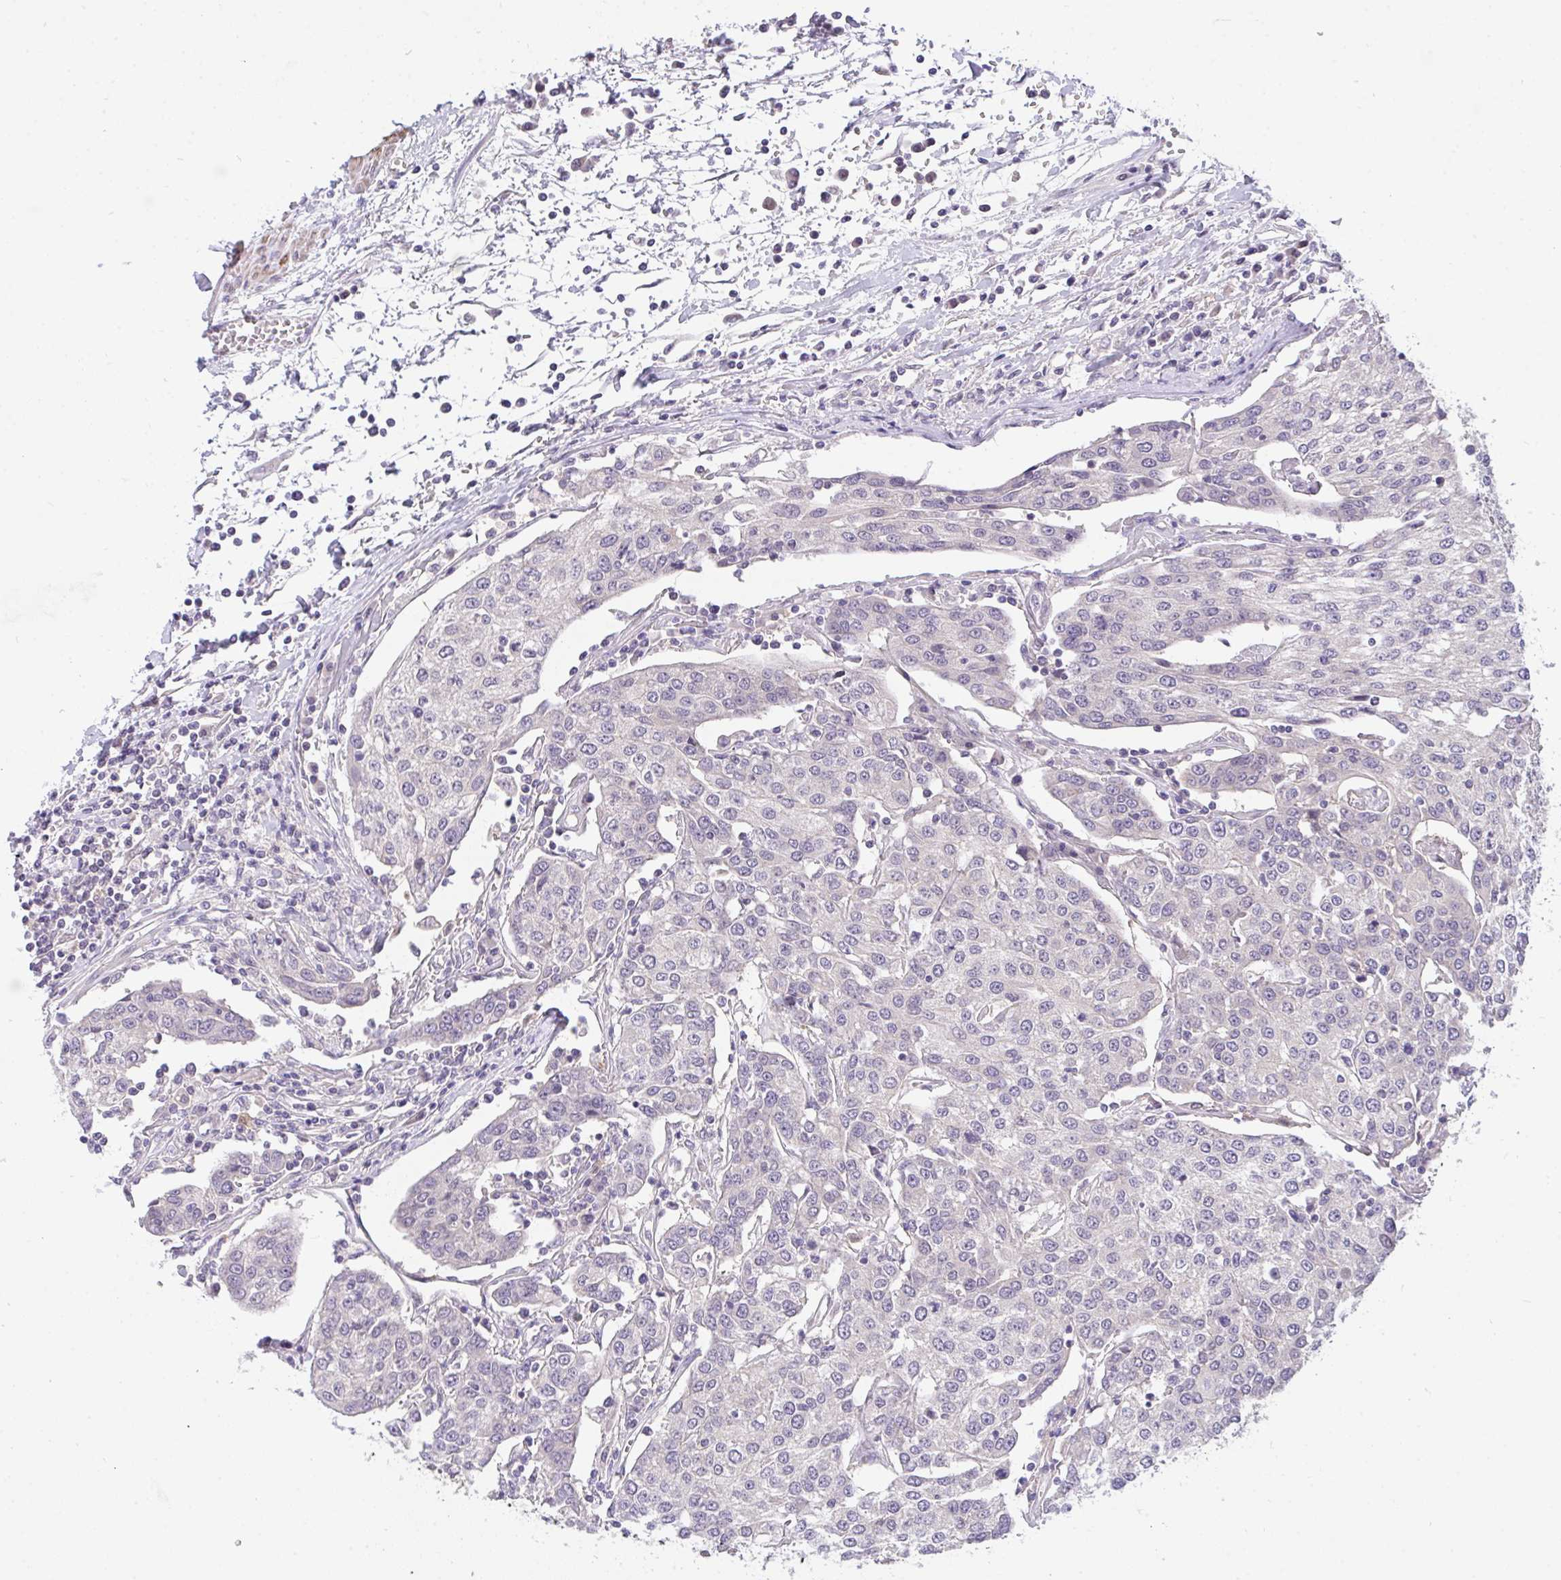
{"staining": {"intensity": "negative", "quantity": "none", "location": "none"}, "tissue": "urothelial cancer", "cell_type": "Tumor cells", "image_type": "cancer", "snomed": [{"axis": "morphology", "description": "Urothelial carcinoma, High grade"}, {"axis": "topography", "description": "Urinary bladder"}], "caption": "A high-resolution photomicrograph shows immunohistochemistry staining of urothelial cancer, which displays no significant staining in tumor cells.", "gene": "C19orf54", "patient": {"sex": "female", "age": 85}}